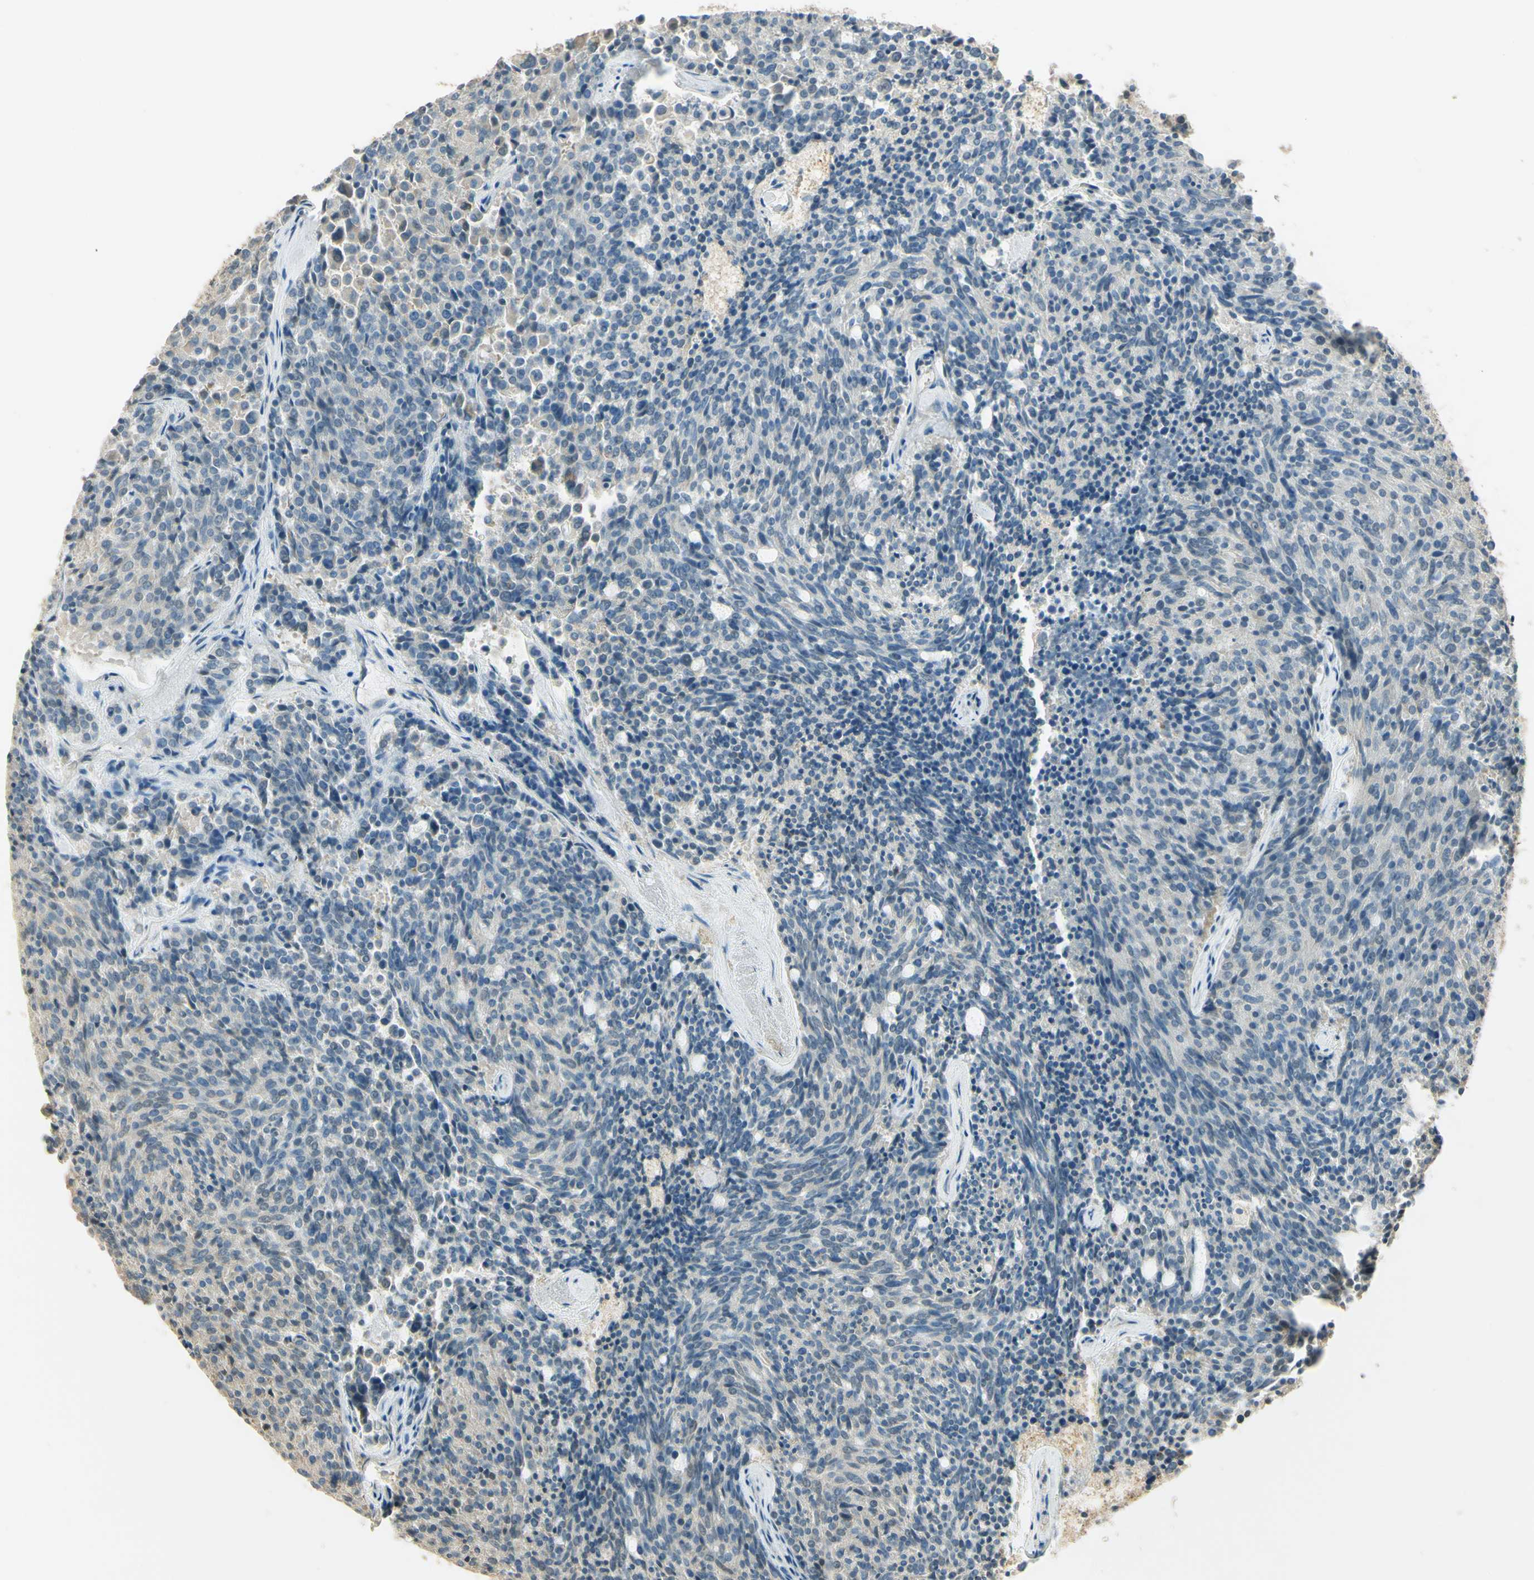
{"staining": {"intensity": "negative", "quantity": "none", "location": "none"}, "tissue": "carcinoid", "cell_type": "Tumor cells", "image_type": "cancer", "snomed": [{"axis": "morphology", "description": "Carcinoid, malignant, NOS"}, {"axis": "topography", "description": "Pancreas"}], "caption": "Tumor cells show no significant staining in malignant carcinoid. (Immunohistochemistry (ihc), brightfield microscopy, high magnification).", "gene": "UXS1", "patient": {"sex": "female", "age": 54}}